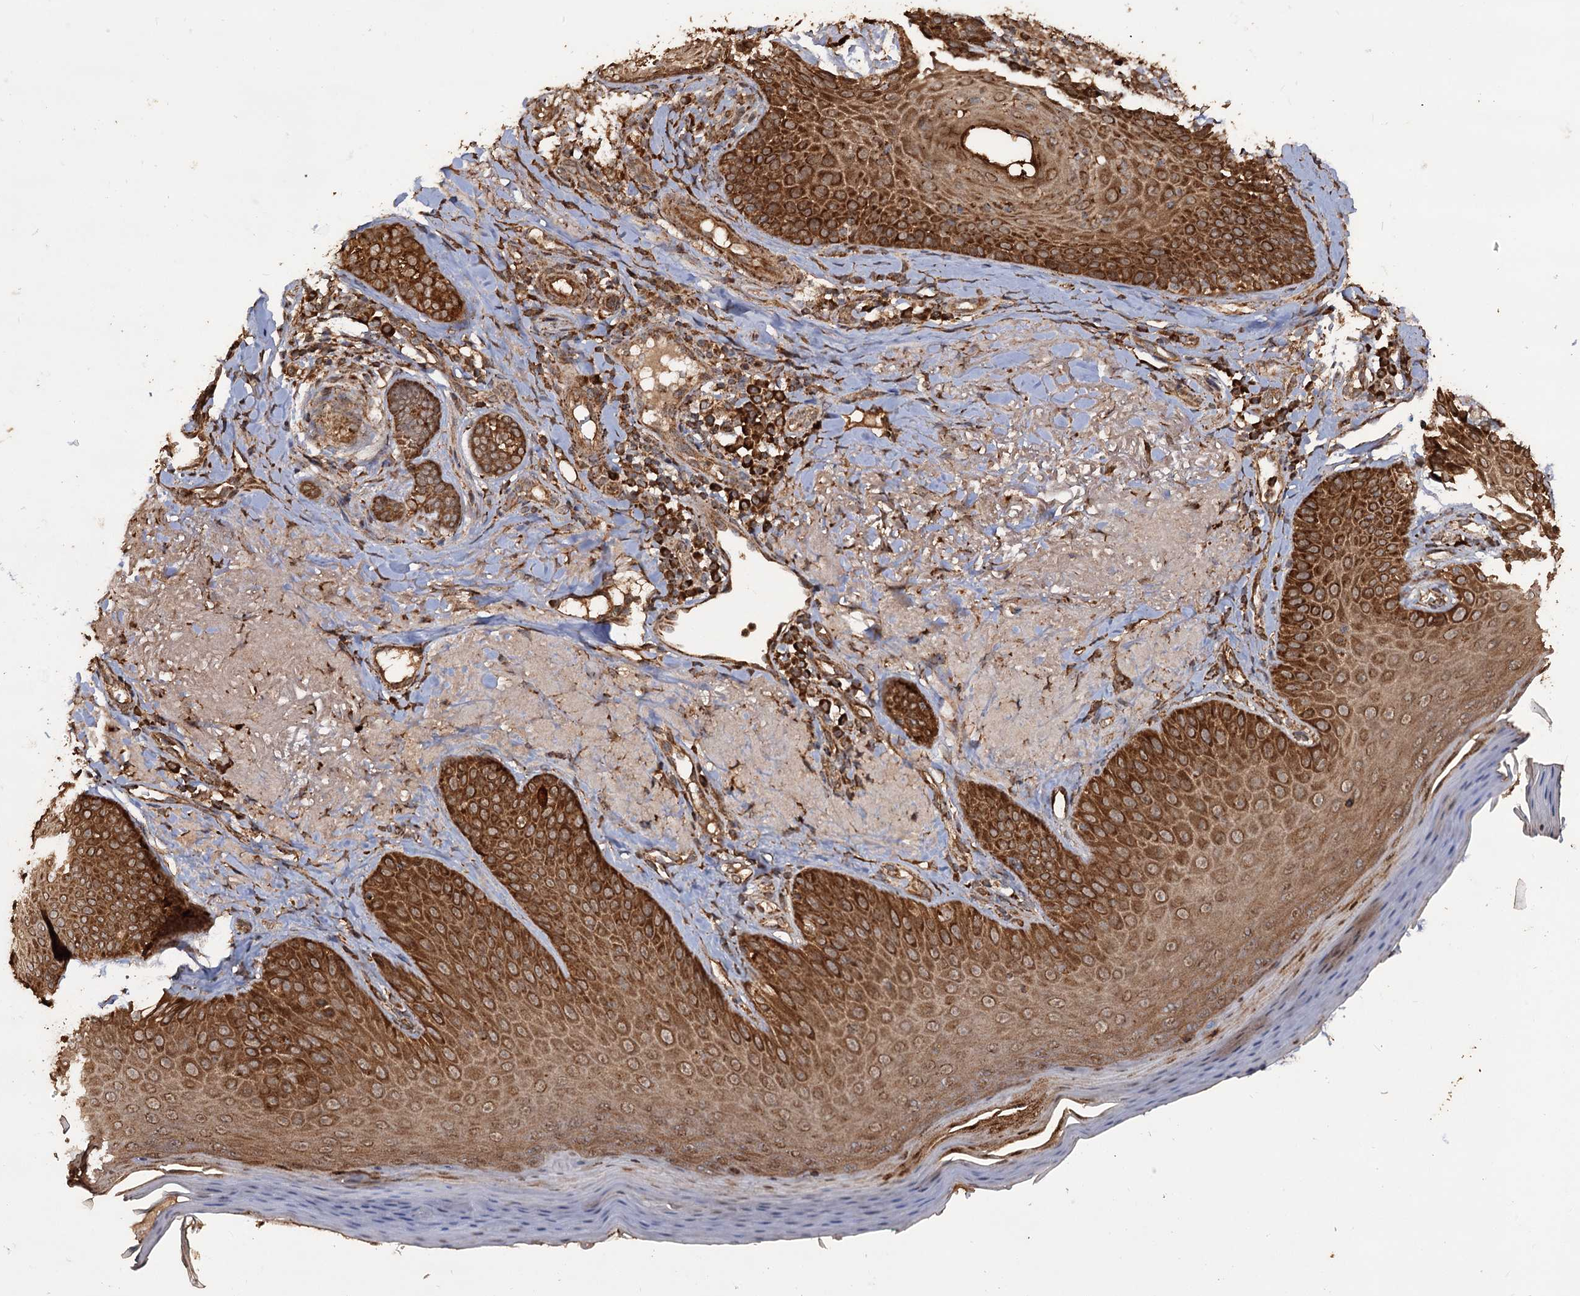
{"staining": {"intensity": "strong", "quantity": ">75%", "location": "cytoplasmic/membranous"}, "tissue": "skin", "cell_type": "Fibroblasts", "image_type": "normal", "snomed": [{"axis": "morphology", "description": "Normal tissue, NOS"}, {"axis": "topography", "description": "Skin"}], "caption": "This micrograph displays immunohistochemistry (IHC) staining of unremarkable human skin, with high strong cytoplasmic/membranous staining in about >75% of fibroblasts.", "gene": "IPO4", "patient": {"sex": "male", "age": 57}}